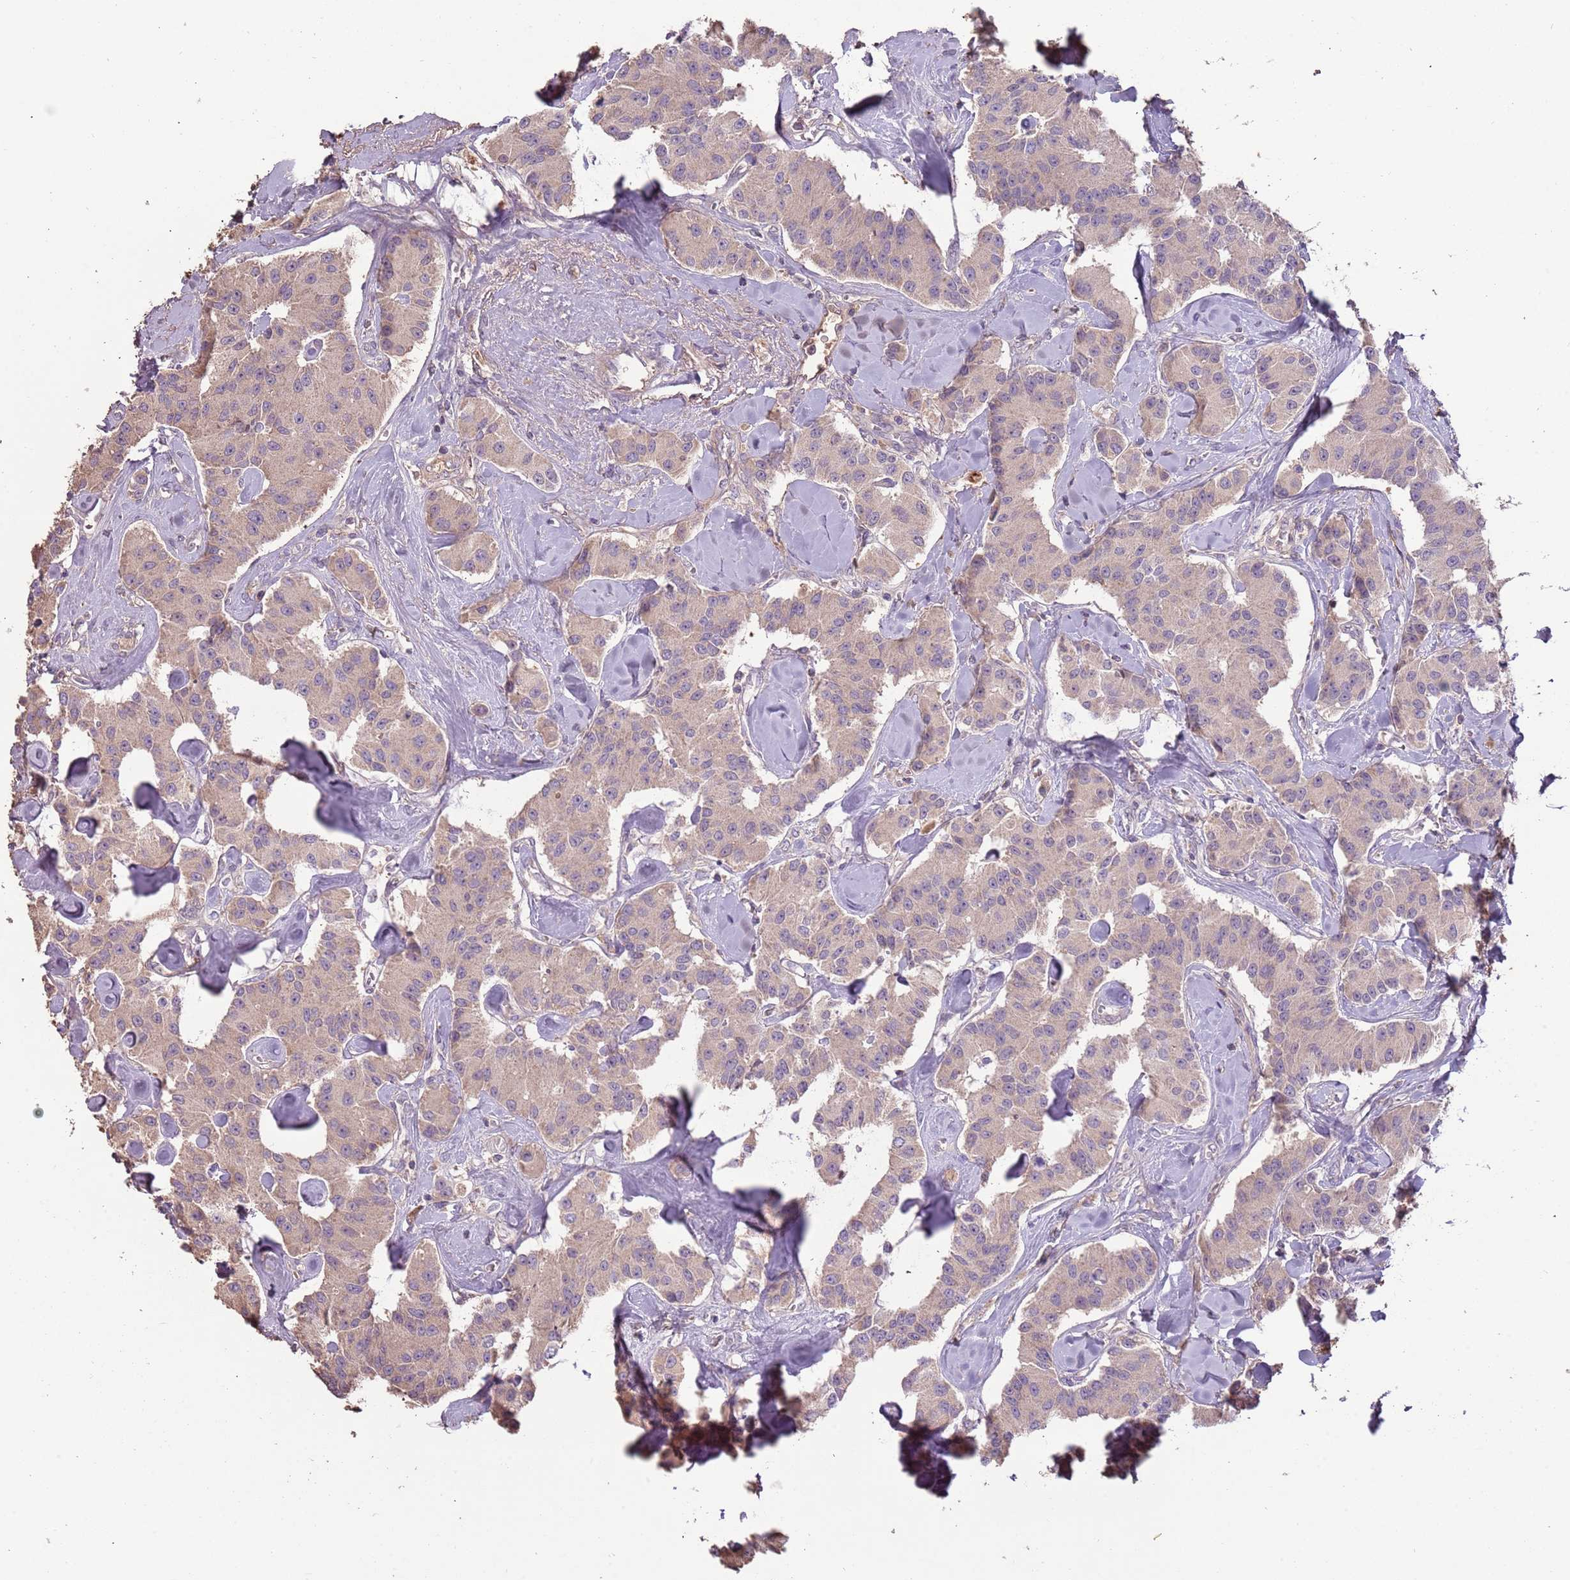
{"staining": {"intensity": "negative", "quantity": "none", "location": "none"}, "tissue": "carcinoid", "cell_type": "Tumor cells", "image_type": "cancer", "snomed": [{"axis": "morphology", "description": "Carcinoid, malignant, NOS"}, {"axis": "topography", "description": "Pancreas"}], "caption": "DAB (3,3'-diaminobenzidine) immunohistochemical staining of human carcinoid displays no significant positivity in tumor cells.", "gene": "FECH", "patient": {"sex": "male", "age": 41}}